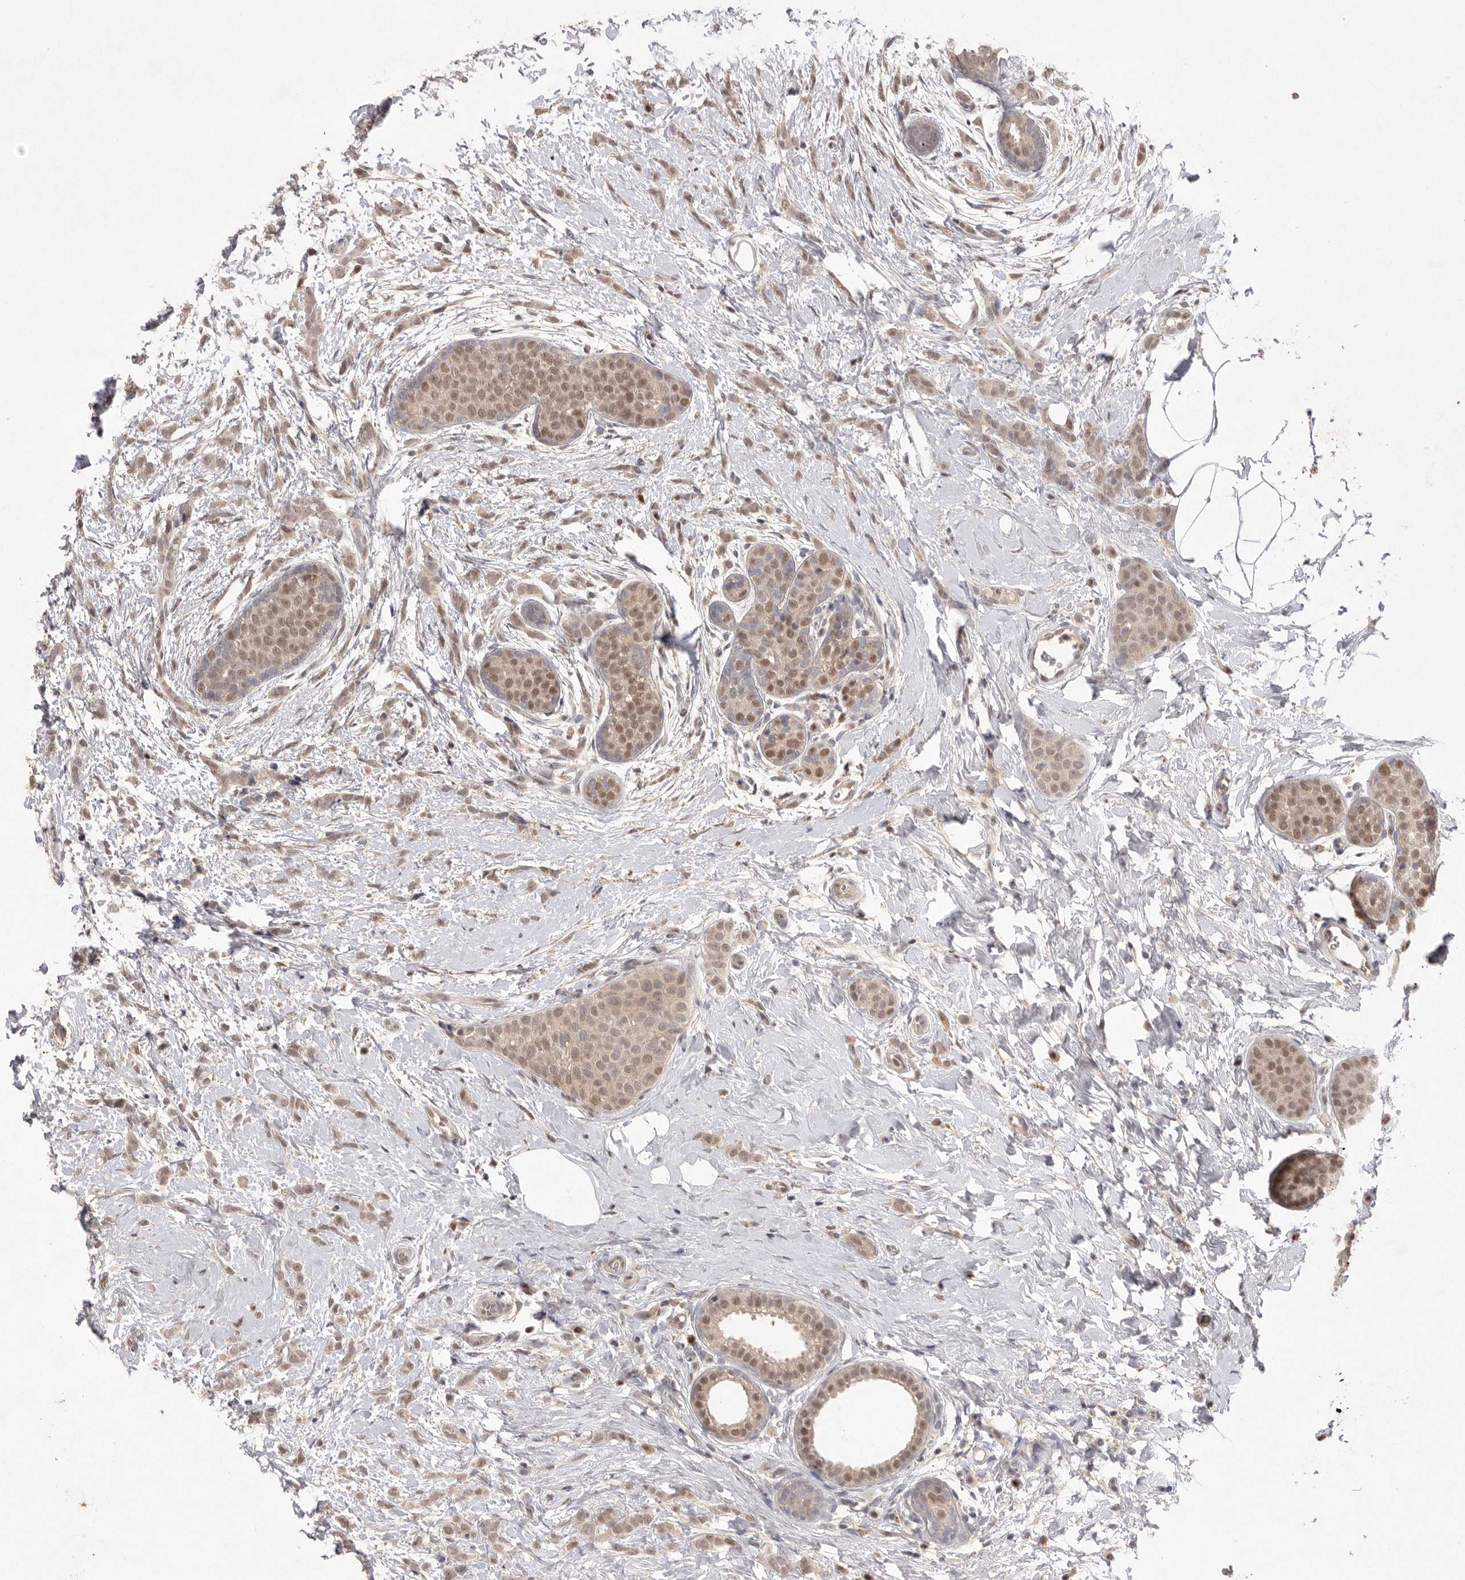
{"staining": {"intensity": "weak", "quantity": ">75%", "location": "cytoplasmic/membranous,nuclear"}, "tissue": "breast cancer", "cell_type": "Tumor cells", "image_type": "cancer", "snomed": [{"axis": "morphology", "description": "Lobular carcinoma, in situ"}, {"axis": "morphology", "description": "Lobular carcinoma"}, {"axis": "topography", "description": "Breast"}], "caption": "Lobular carcinoma in situ (breast) stained with IHC reveals weak cytoplasmic/membranous and nuclear expression in approximately >75% of tumor cells.", "gene": "HUS1", "patient": {"sex": "female", "age": 41}}